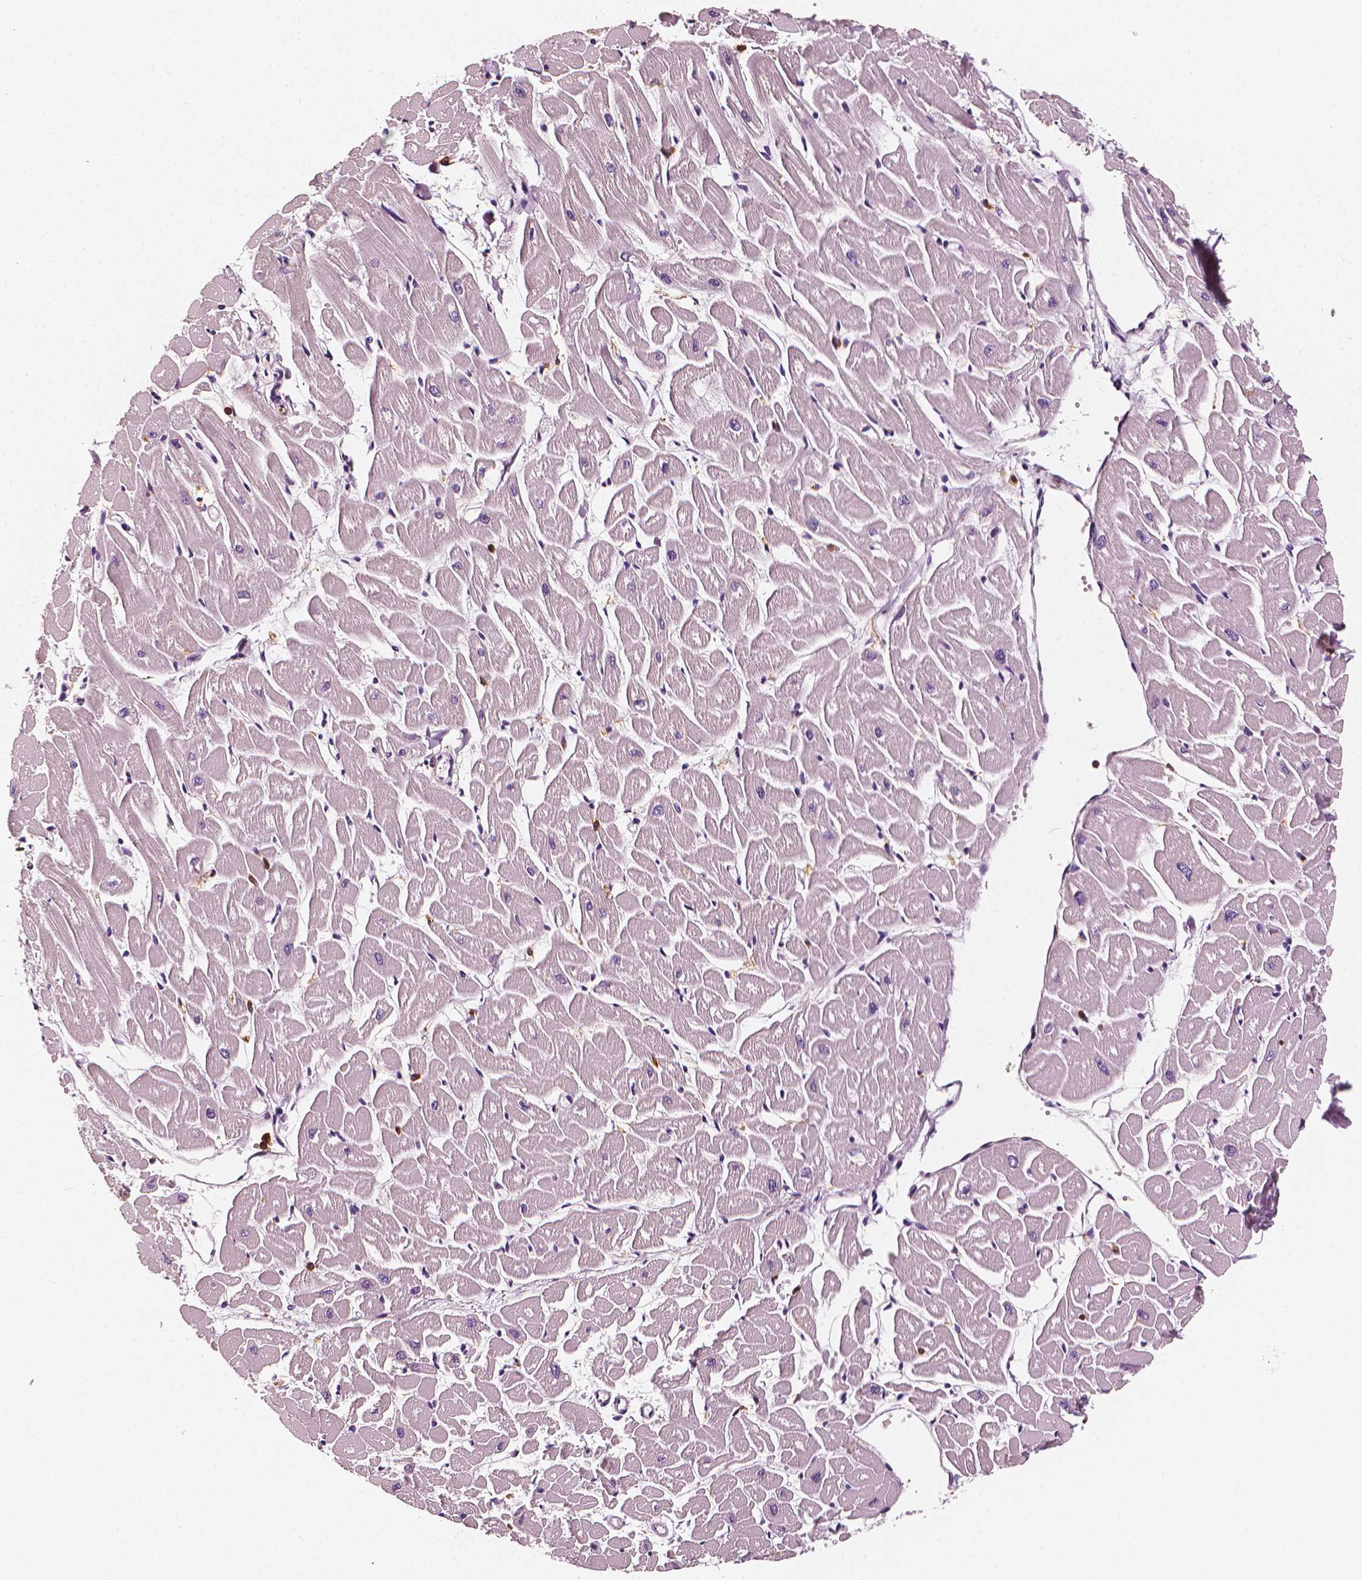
{"staining": {"intensity": "negative", "quantity": "none", "location": "none"}, "tissue": "heart muscle", "cell_type": "Cardiomyocytes", "image_type": "normal", "snomed": [{"axis": "morphology", "description": "Normal tissue, NOS"}, {"axis": "topography", "description": "Heart"}], "caption": "DAB (3,3'-diaminobenzidine) immunohistochemical staining of normal human heart muscle demonstrates no significant positivity in cardiomyocytes. Brightfield microscopy of IHC stained with DAB (3,3'-diaminobenzidine) (brown) and hematoxylin (blue), captured at high magnification.", "gene": "PTPRC", "patient": {"sex": "male", "age": 57}}